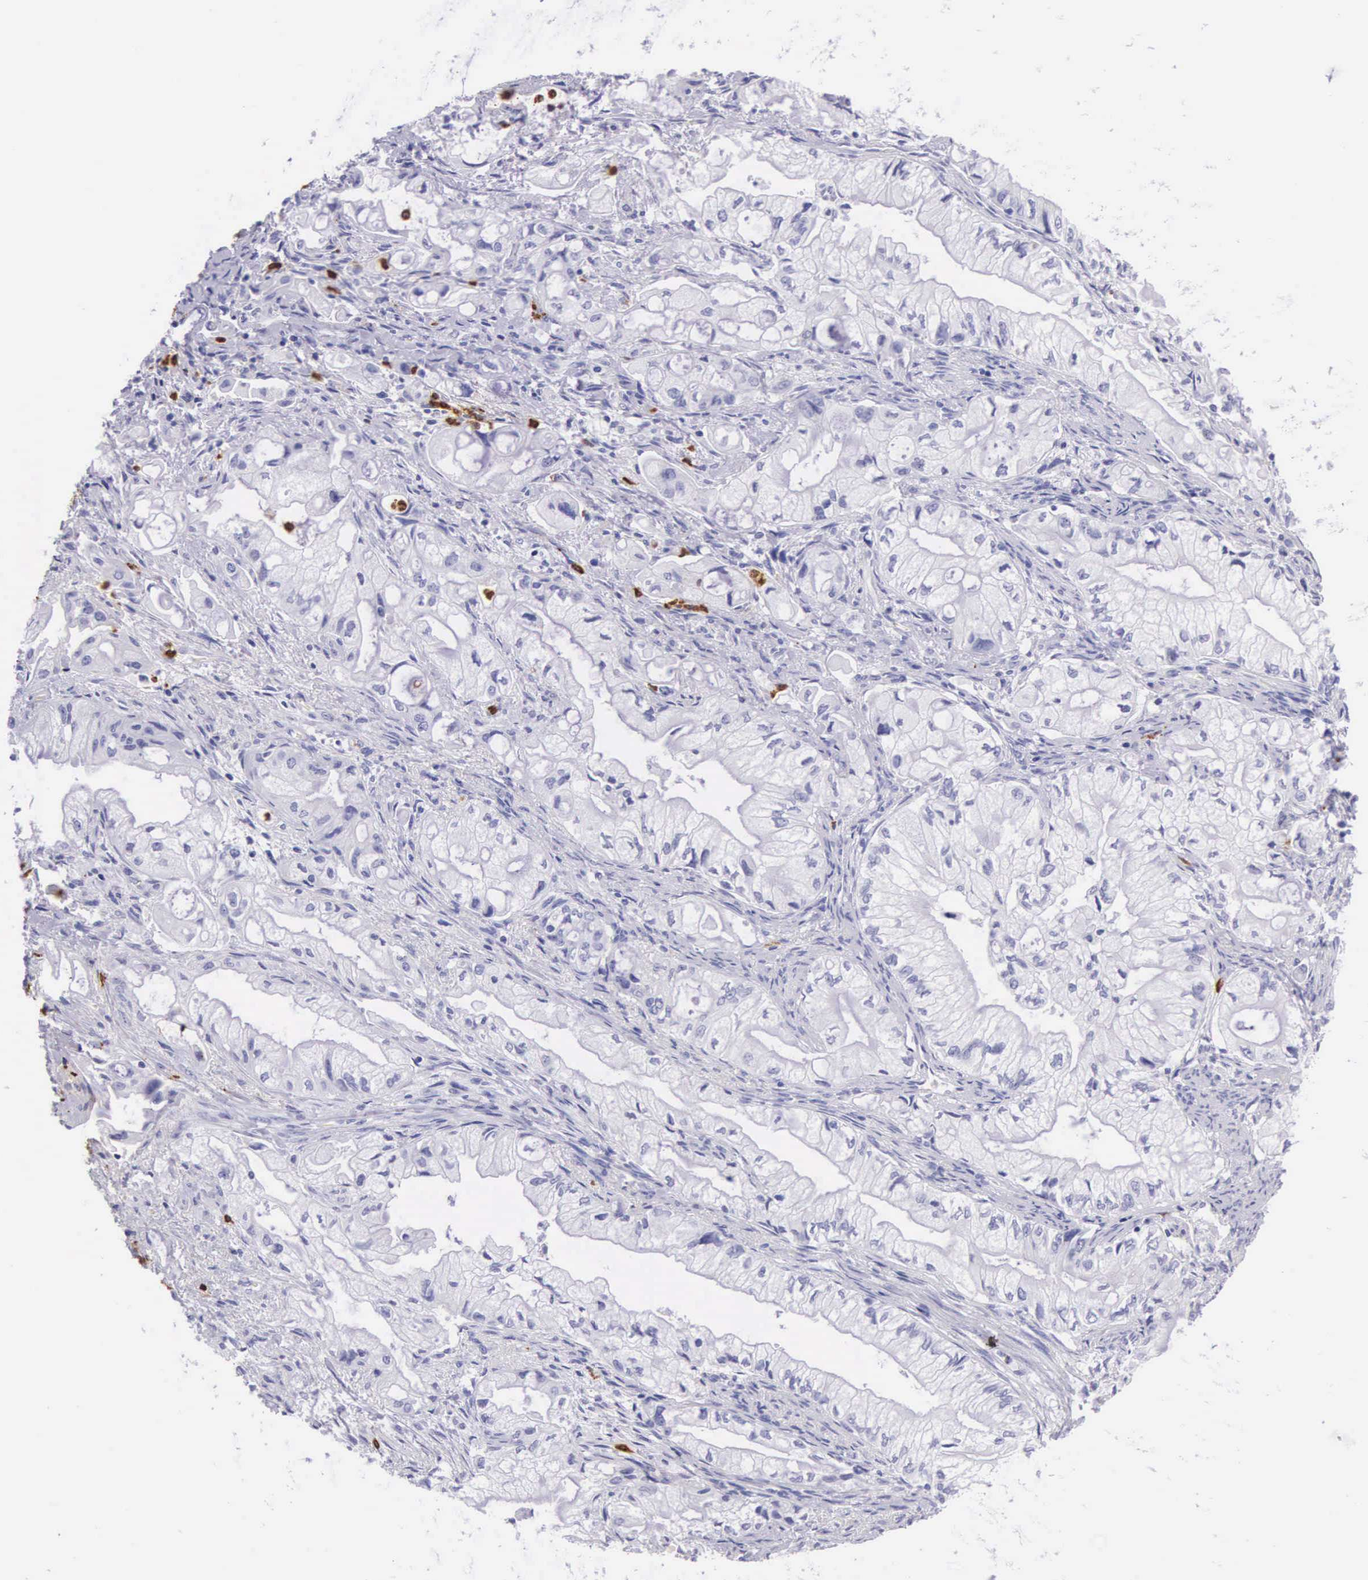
{"staining": {"intensity": "negative", "quantity": "none", "location": "none"}, "tissue": "pancreatic cancer", "cell_type": "Tumor cells", "image_type": "cancer", "snomed": [{"axis": "morphology", "description": "Adenocarcinoma, NOS"}, {"axis": "topography", "description": "Pancreas"}], "caption": "IHC of human adenocarcinoma (pancreatic) shows no positivity in tumor cells.", "gene": "FCN1", "patient": {"sex": "male", "age": 79}}